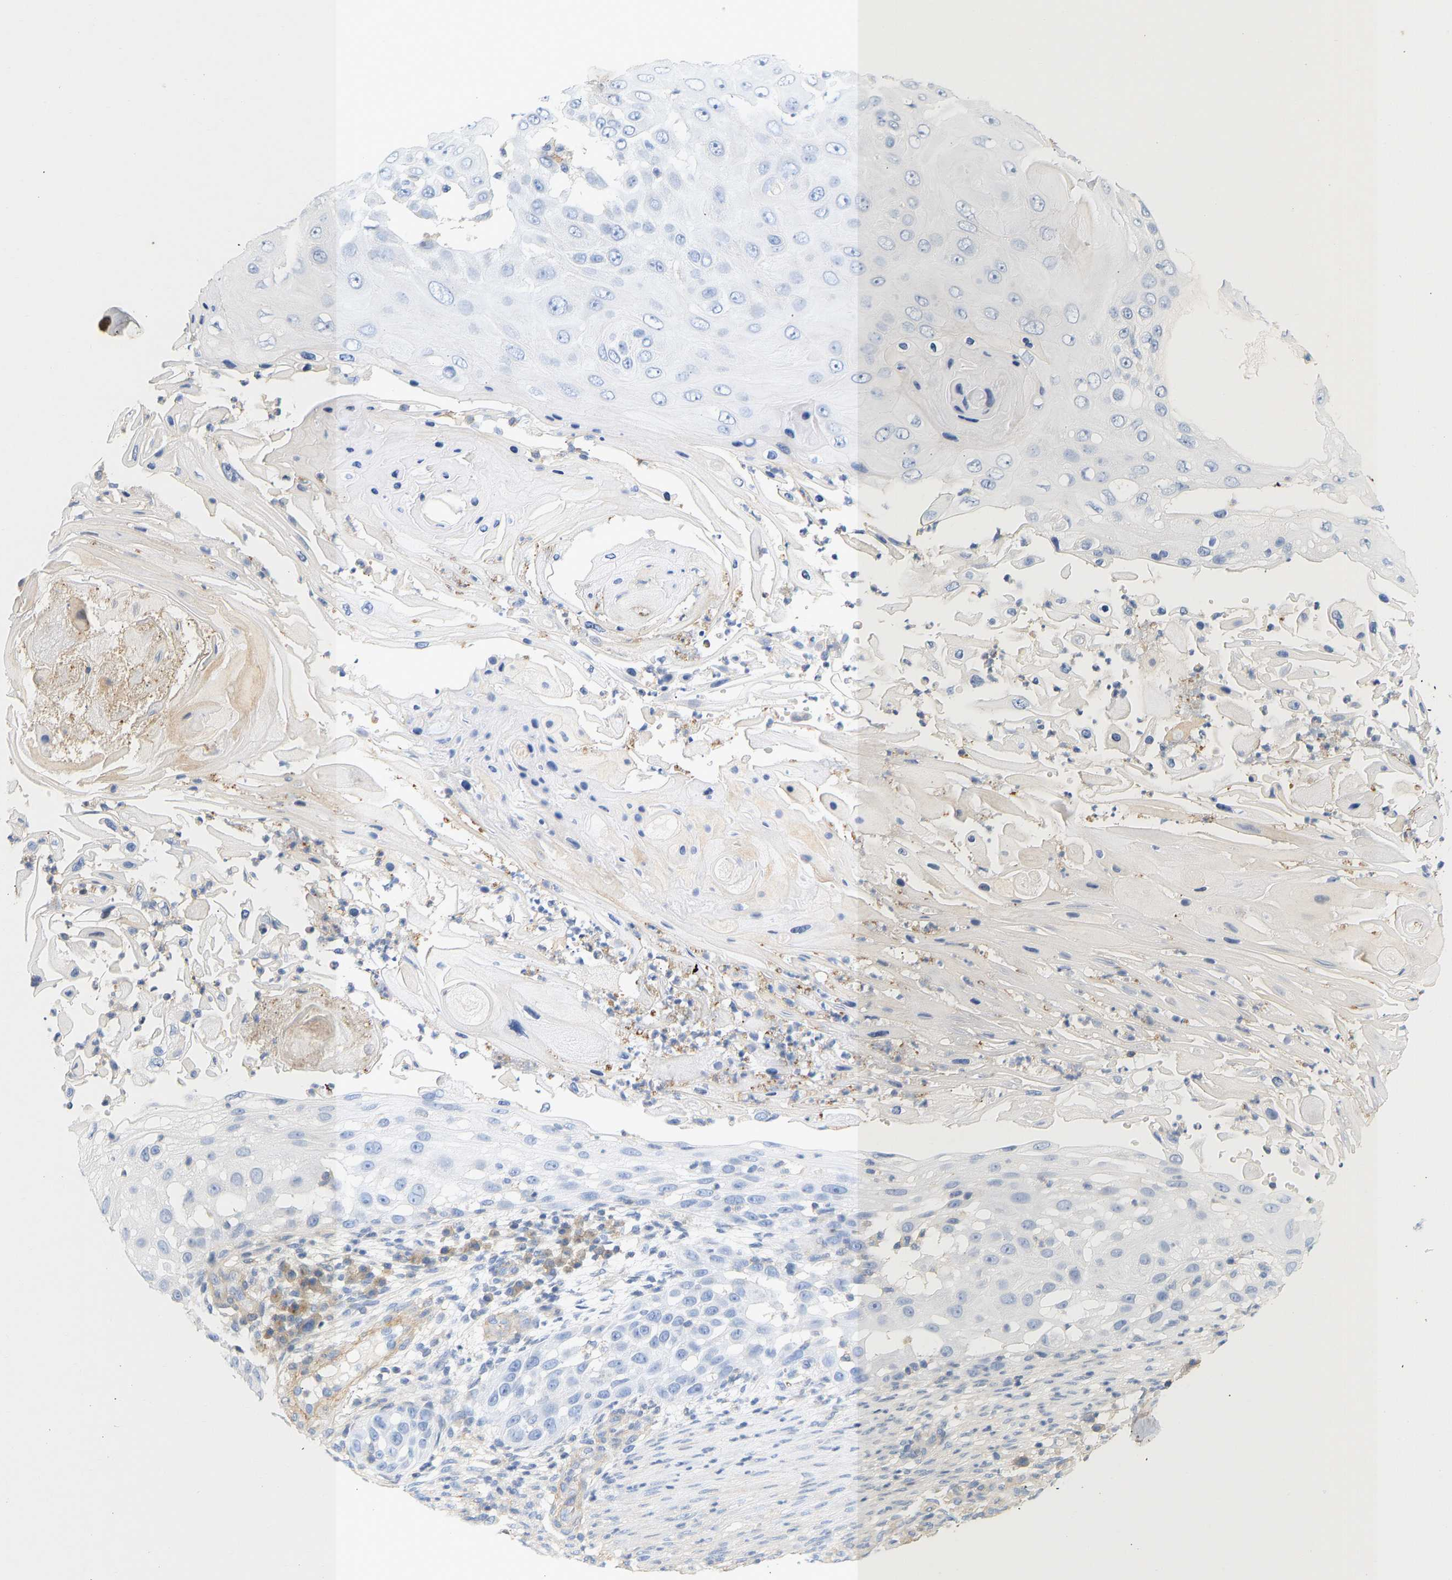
{"staining": {"intensity": "negative", "quantity": "none", "location": "none"}, "tissue": "skin cancer", "cell_type": "Tumor cells", "image_type": "cancer", "snomed": [{"axis": "morphology", "description": "Squamous cell carcinoma, NOS"}, {"axis": "topography", "description": "Skin"}], "caption": "This is an IHC image of human skin cancer. There is no expression in tumor cells.", "gene": "BVES", "patient": {"sex": "female", "age": 44}}